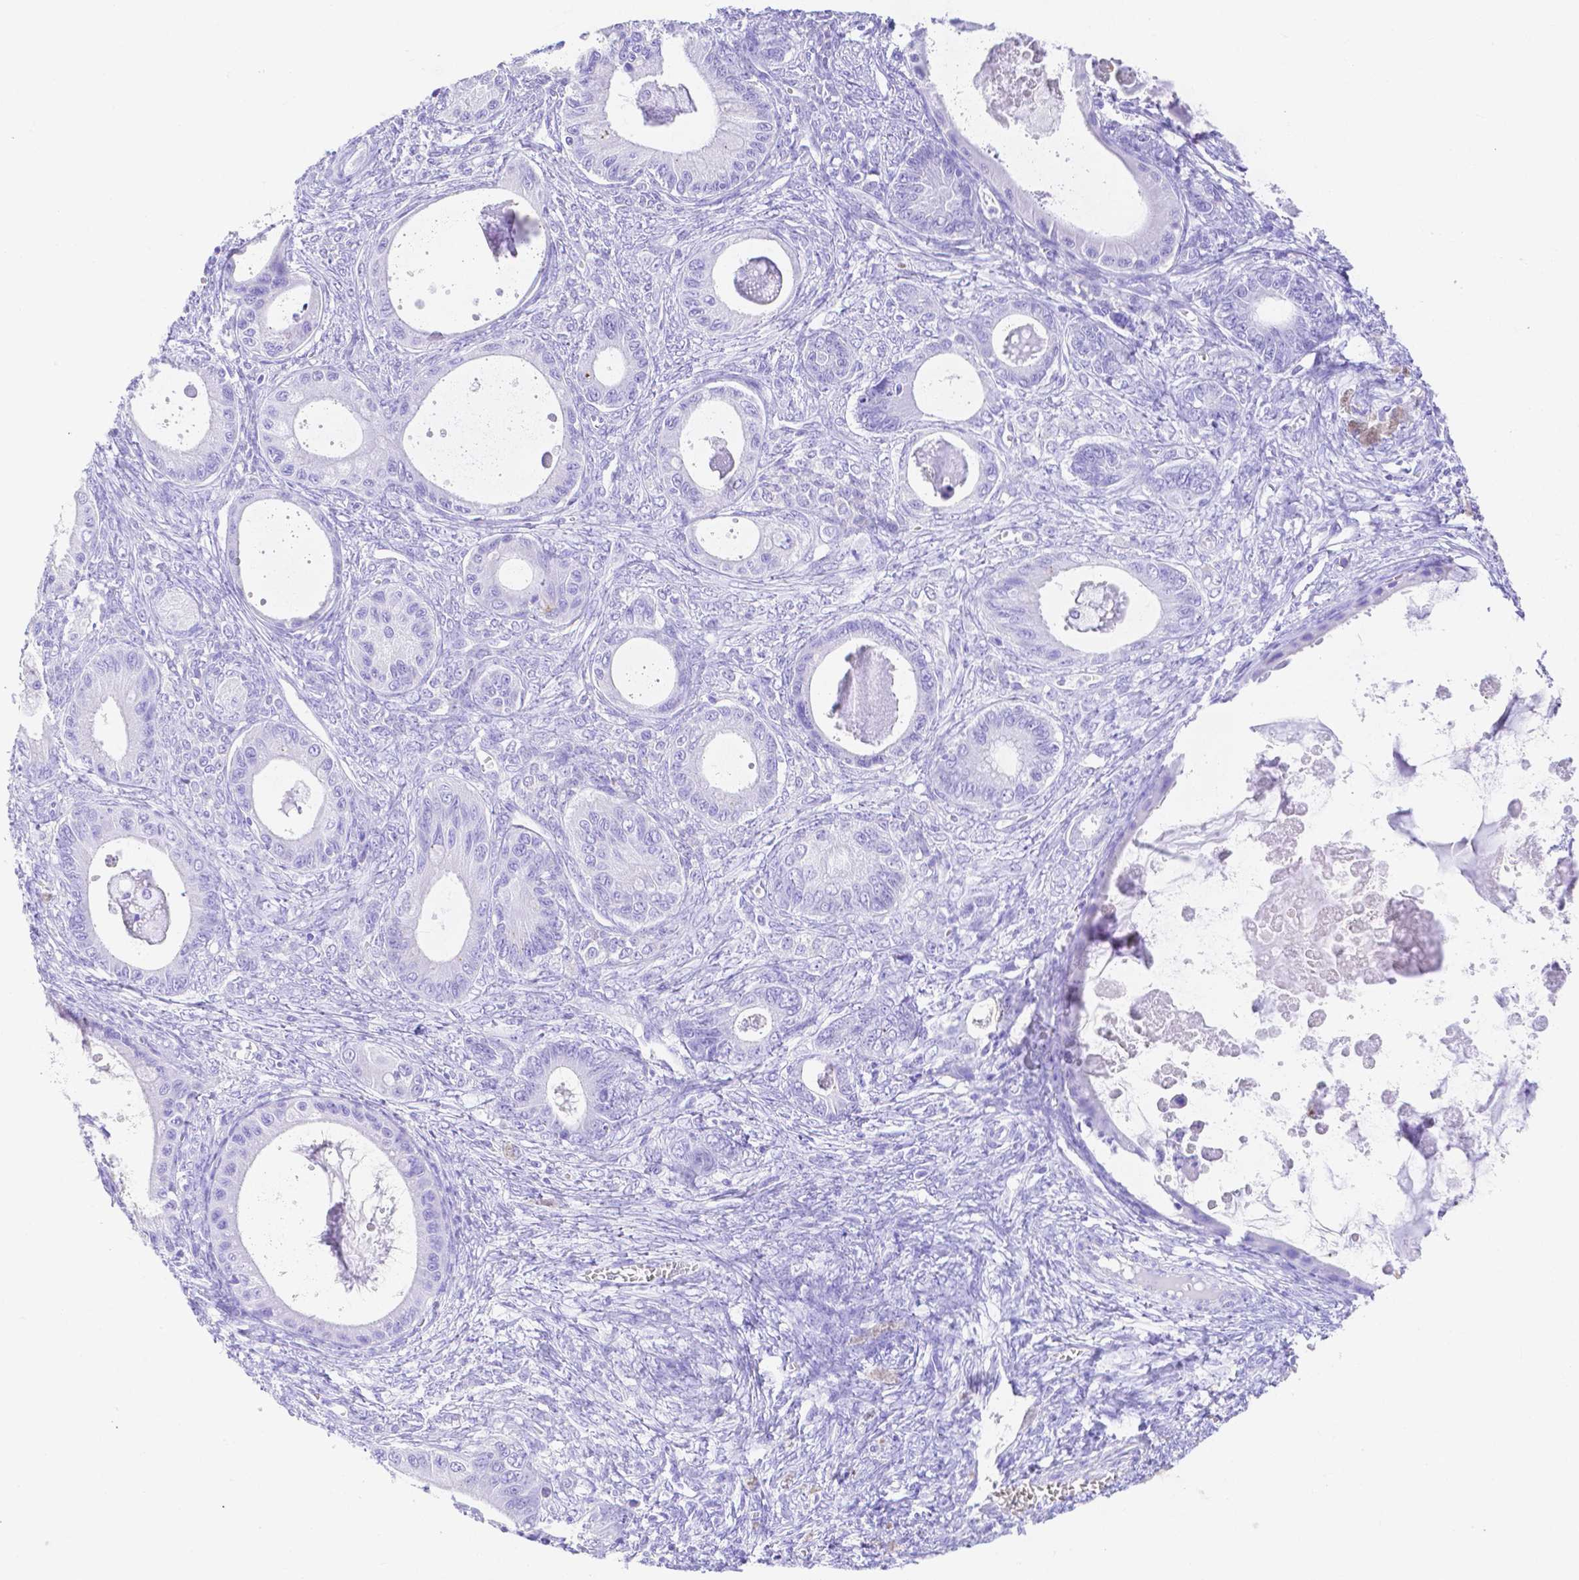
{"staining": {"intensity": "negative", "quantity": "none", "location": "none"}, "tissue": "ovarian cancer", "cell_type": "Tumor cells", "image_type": "cancer", "snomed": [{"axis": "morphology", "description": "Cystadenocarcinoma, mucinous, NOS"}, {"axis": "topography", "description": "Ovary"}], "caption": "Protein analysis of mucinous cystadenocarcinoma (ovarian) demonstrates no significant positivity in tumor cells. The staining was performed using DAB (3,3'-diaminobenzidine) to visualize the protein expression in brown, while the nuclei were stained in blue with hematoxylin (Magnification: 20x).", "gene": "SMR3A", "patient": {"sex": "female", "age": 64}}